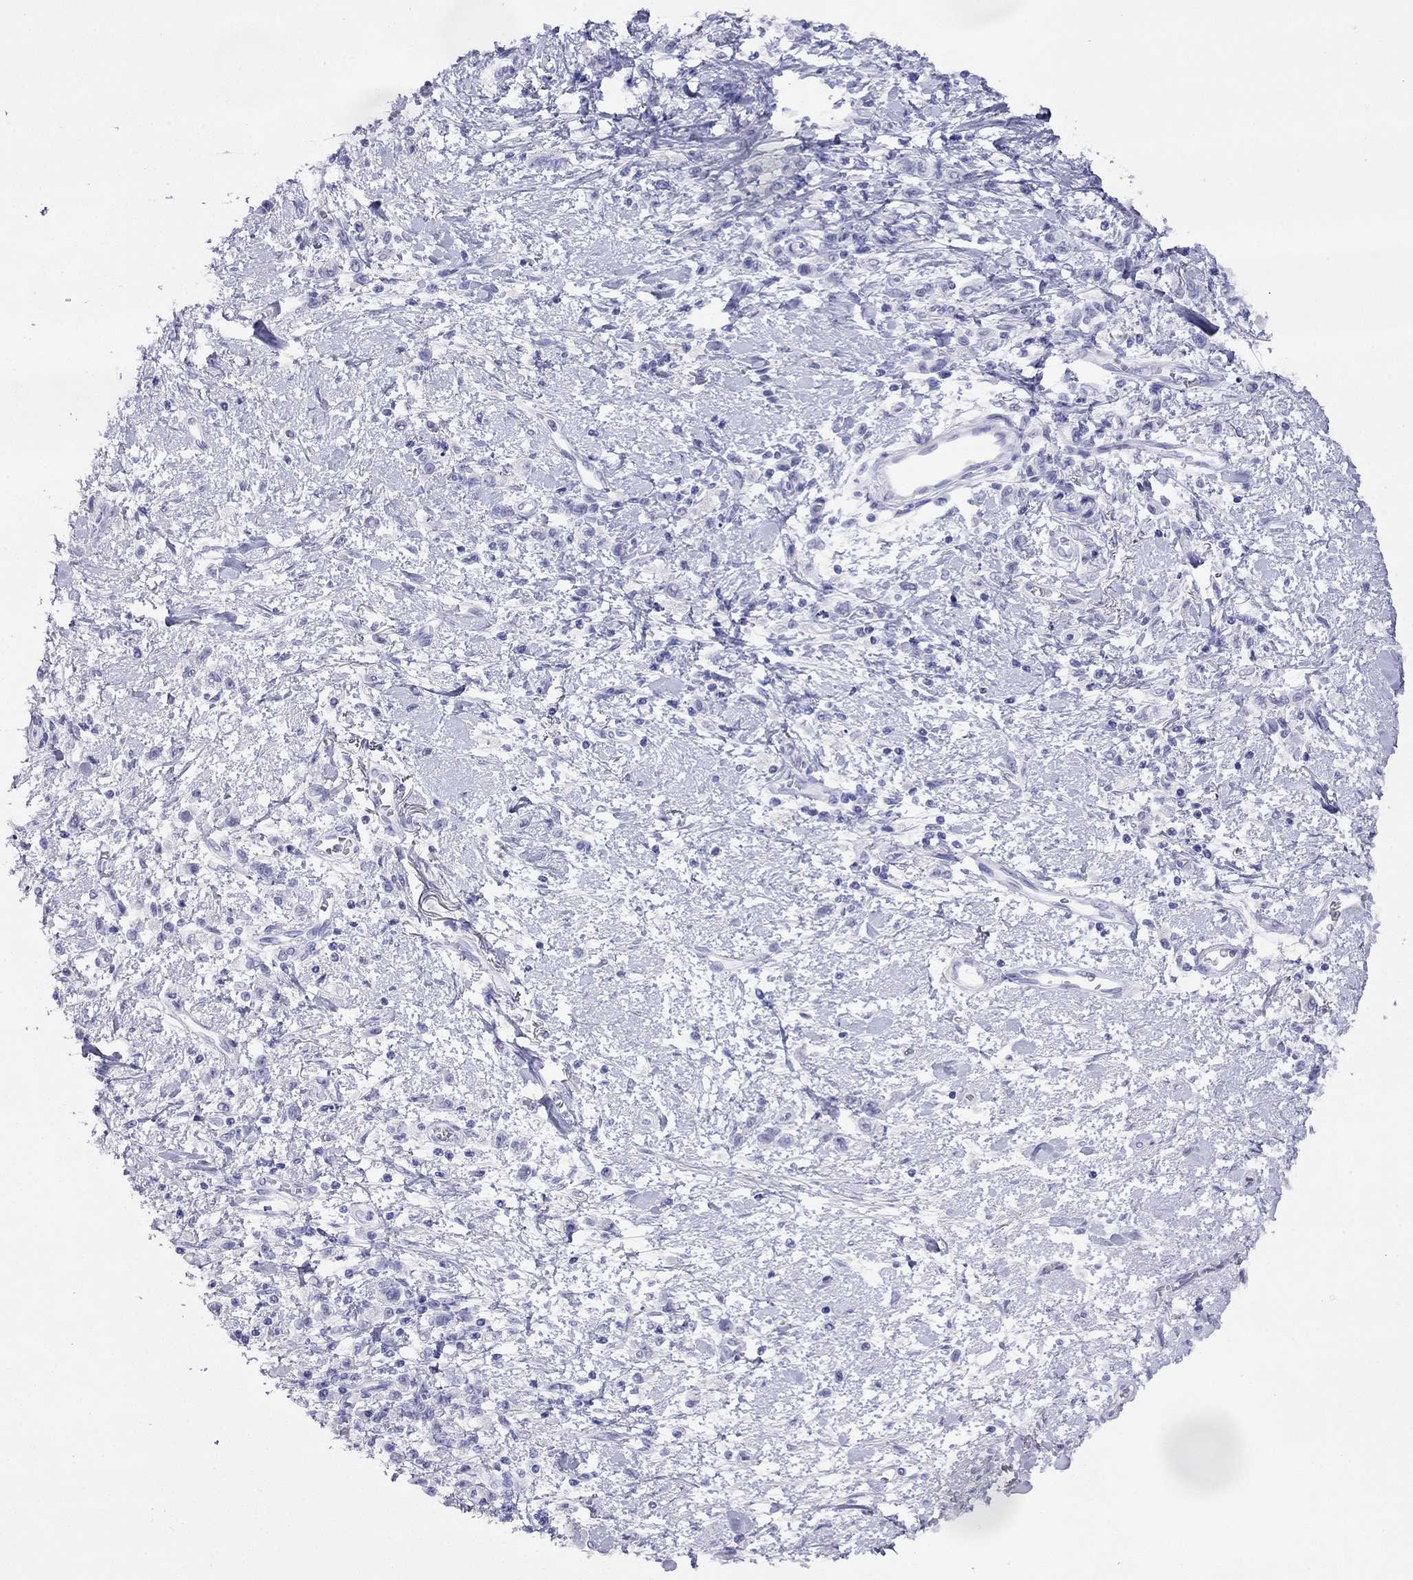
{"staining": {"intensity": "negative", "quantity": "none", "location": "none"}, "tissue": "stomach cancer", "cell_type": "Tumor cells", "image_type": "cancer", "snomed": [{"axis": "morphology", "description": "Adenocarcinoma, NOS"}, {"axis": "topography", "description": "Stomach"}], "caption": "DAB (3,3'-diaminobenzidine) immunohistochemical staining of stomach cancer displays no significant staining in tumor cells. (DAB immunohistochemistry with hematoxylin counter stain).", "gene": "SLC30A8", "patient": {"sex": "male", "age": 77}}